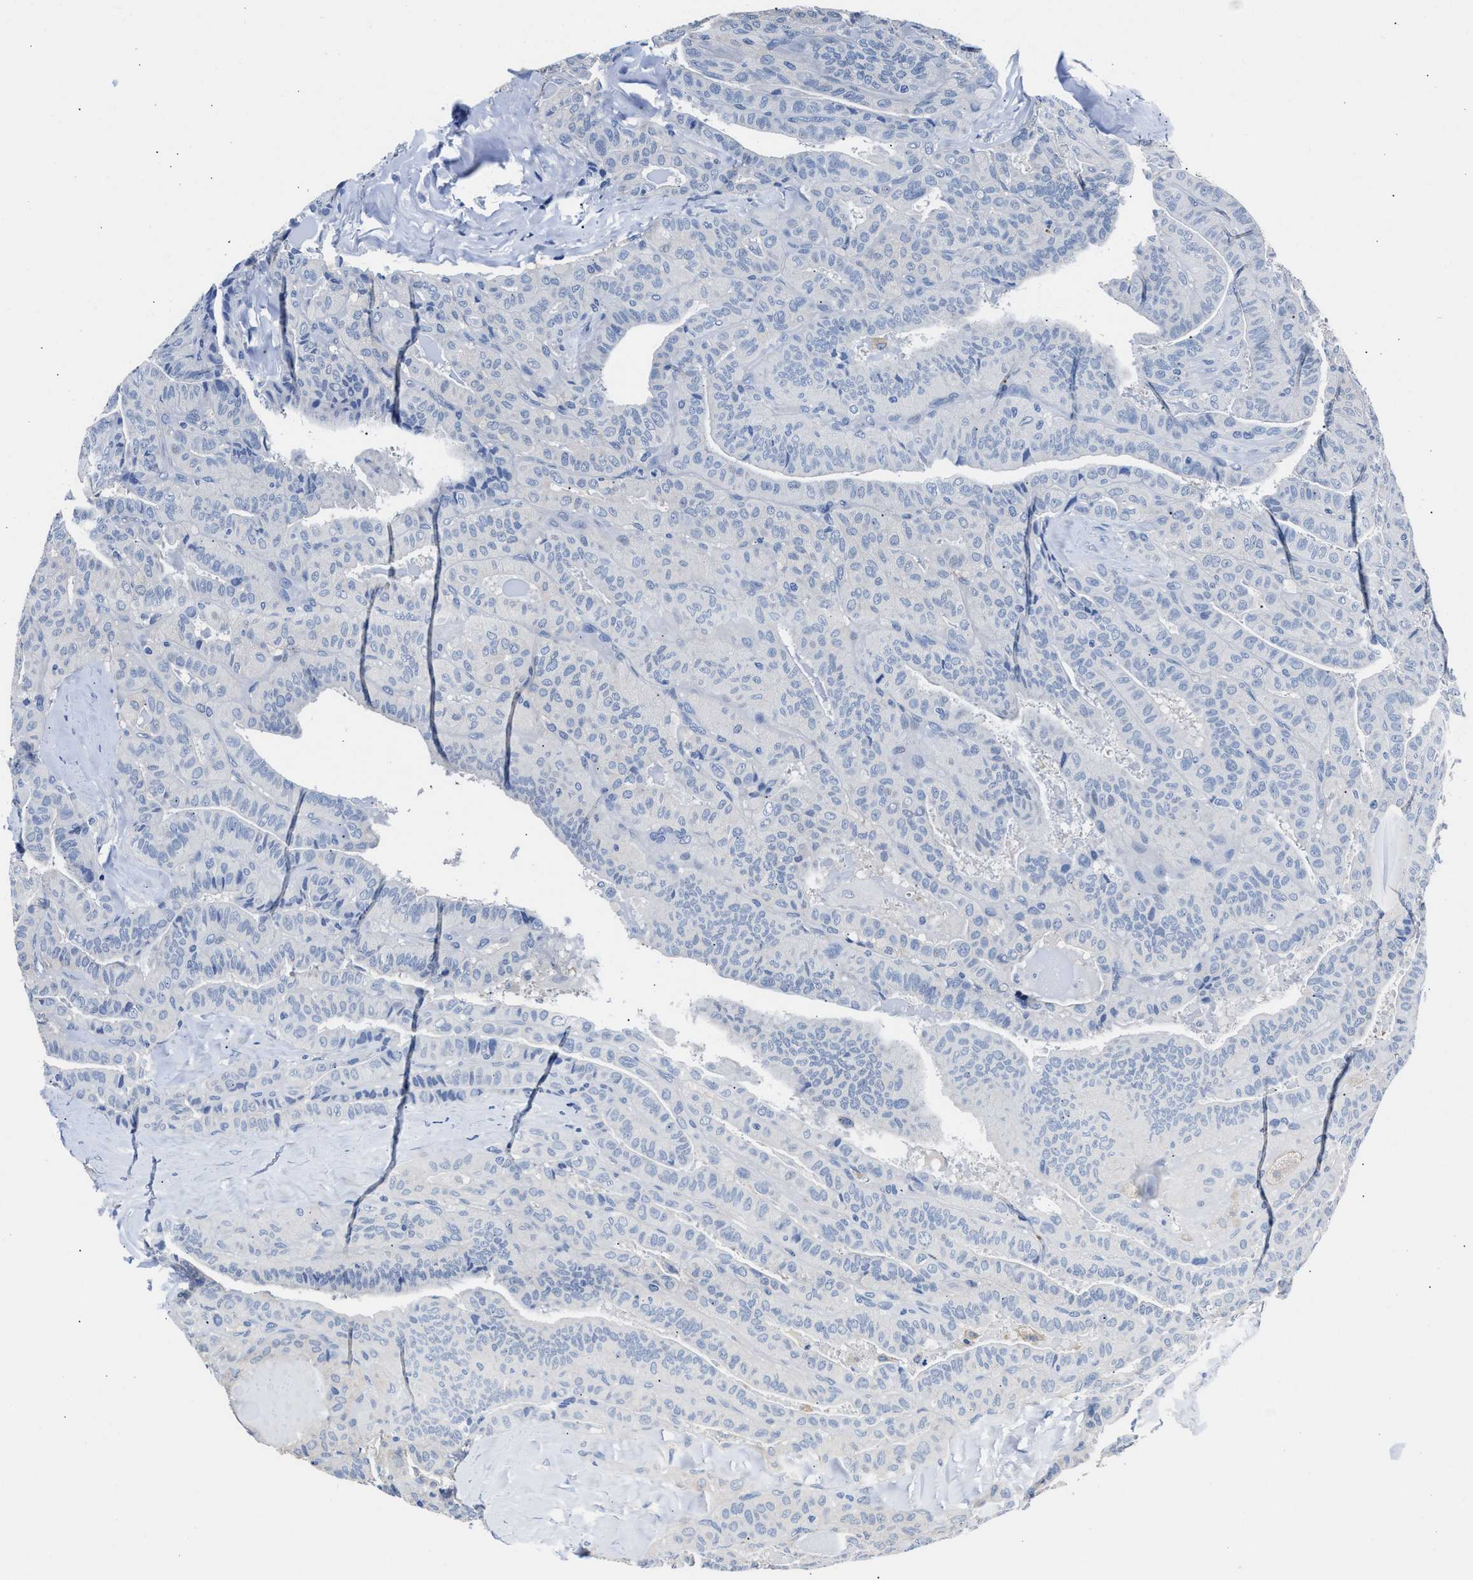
{"staining": {"intensity": "negative", "quantity": "none", "location": "none"}, "tissue": "thyroid cancer", "cell_type": "Tumor cells", "image_type": "cancer", "snomed": [{"axis": "morphology", "description": "Papillary adenocarcinoma, NOS"}, {"axis": "topography", "description": "Thyroid gland"}], "caption": "DAB (3,3'-diaminobenzidine) immunohistochemical staining of thyroid cancer exhibits no significant expression in tumor cells. (Brightfield microscopy of DAB immunohistochemistry (IHC) at high magnification).", "gene": "GSTM1", "patient": {"sex": "male", "age": 77}}